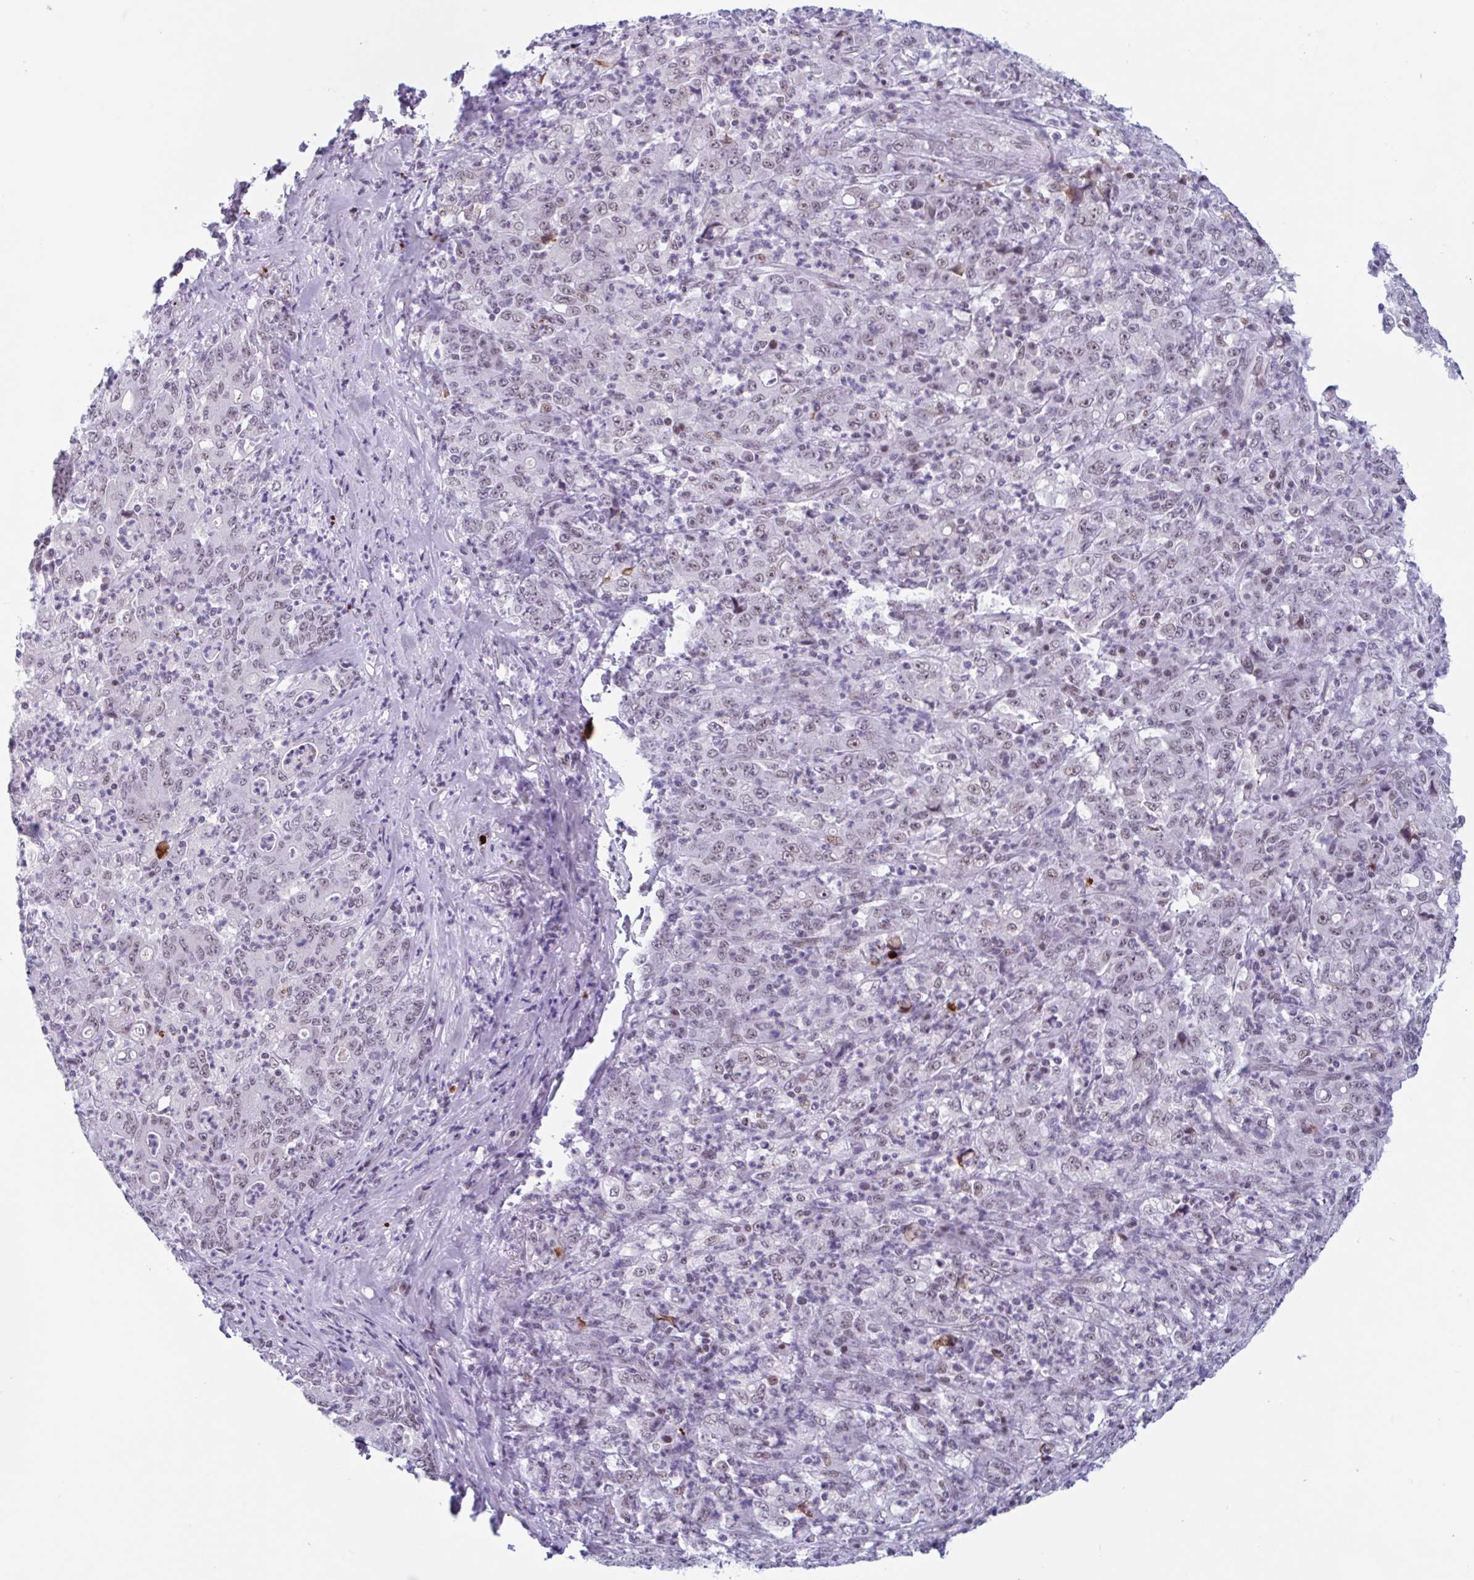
{"staining": {"intensity": "weak", "quantity": "25%-75%", "location": "nuclear"}, "tissue": "stomach cancer", "cell_type": "Tumor cells", "image_type": "cancer", "snomed": [{"axis": "morphology", "description": "Adenocarcinoma, NOS"}, {"axis": "topography", "description": "Stomach, lower"}], "caption": "A photomicrograph of stomach cancer stained for a protein demonstrates weak nuclear brown staining in tumor cells.", "gene": "PLG", "patient": {"sex": "female", "age": 71}}